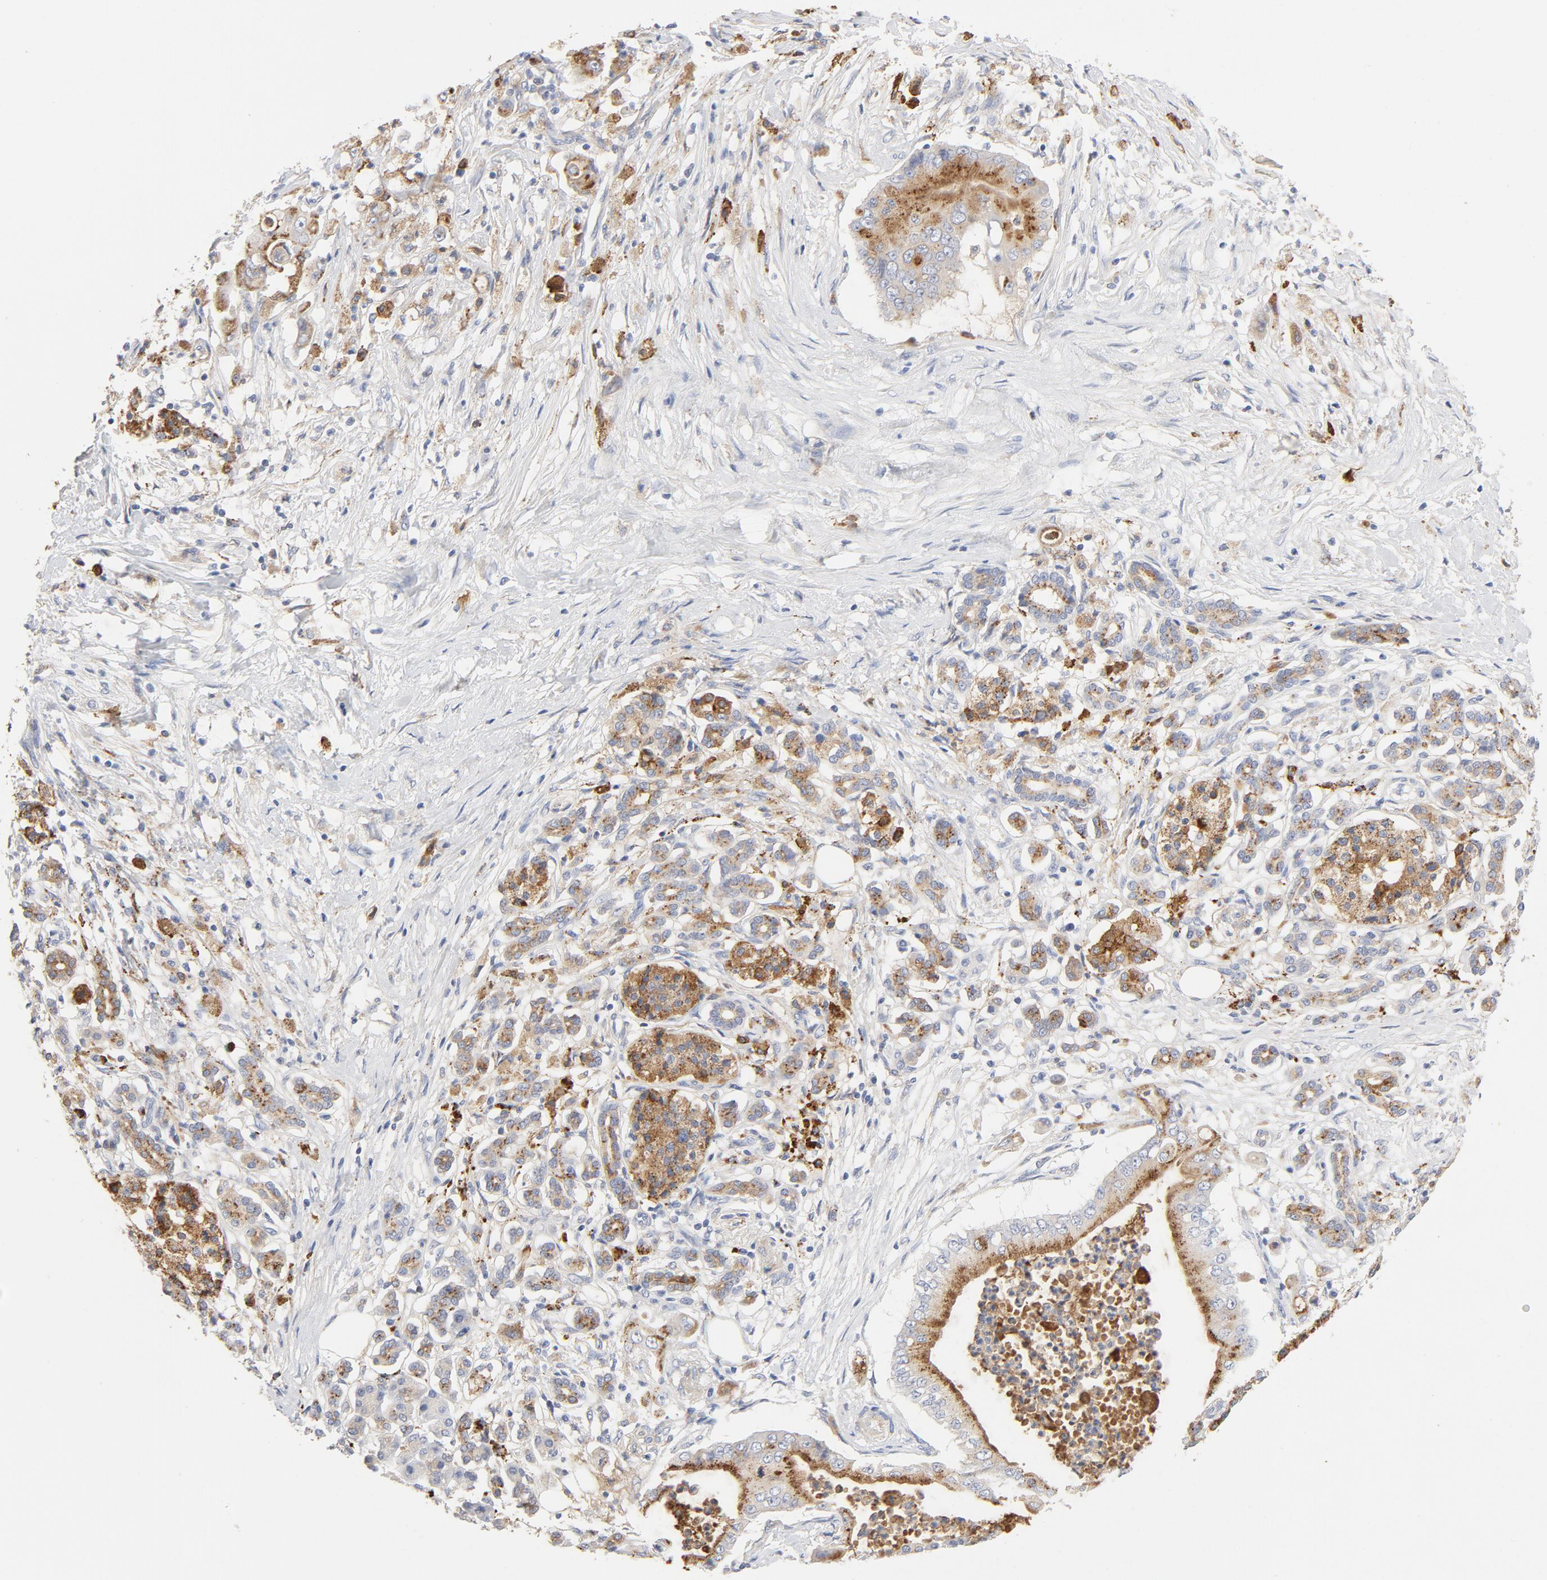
{"staining": {"intensity": "moderate", "quantity": ">75%", "location": "cytoplasmic/membranous"}, "tissue": "pancreatic cancer", "cell_type": "Tumor cells", "image_type": "cancer", "snomed": [{"axis": "morphology", "description": "Adenocarcinoma, NOS"}, {"axis": "topography", "description": "Pancreas"}], "caption": "A brown stain labels moderate cytoplasmic/membranous positivity of a protein in pancreatic cancer (adenocarcinoma) tumor cells.", "gene": "MAGEB17", "patient": {"sex": "male", "age": 62}}